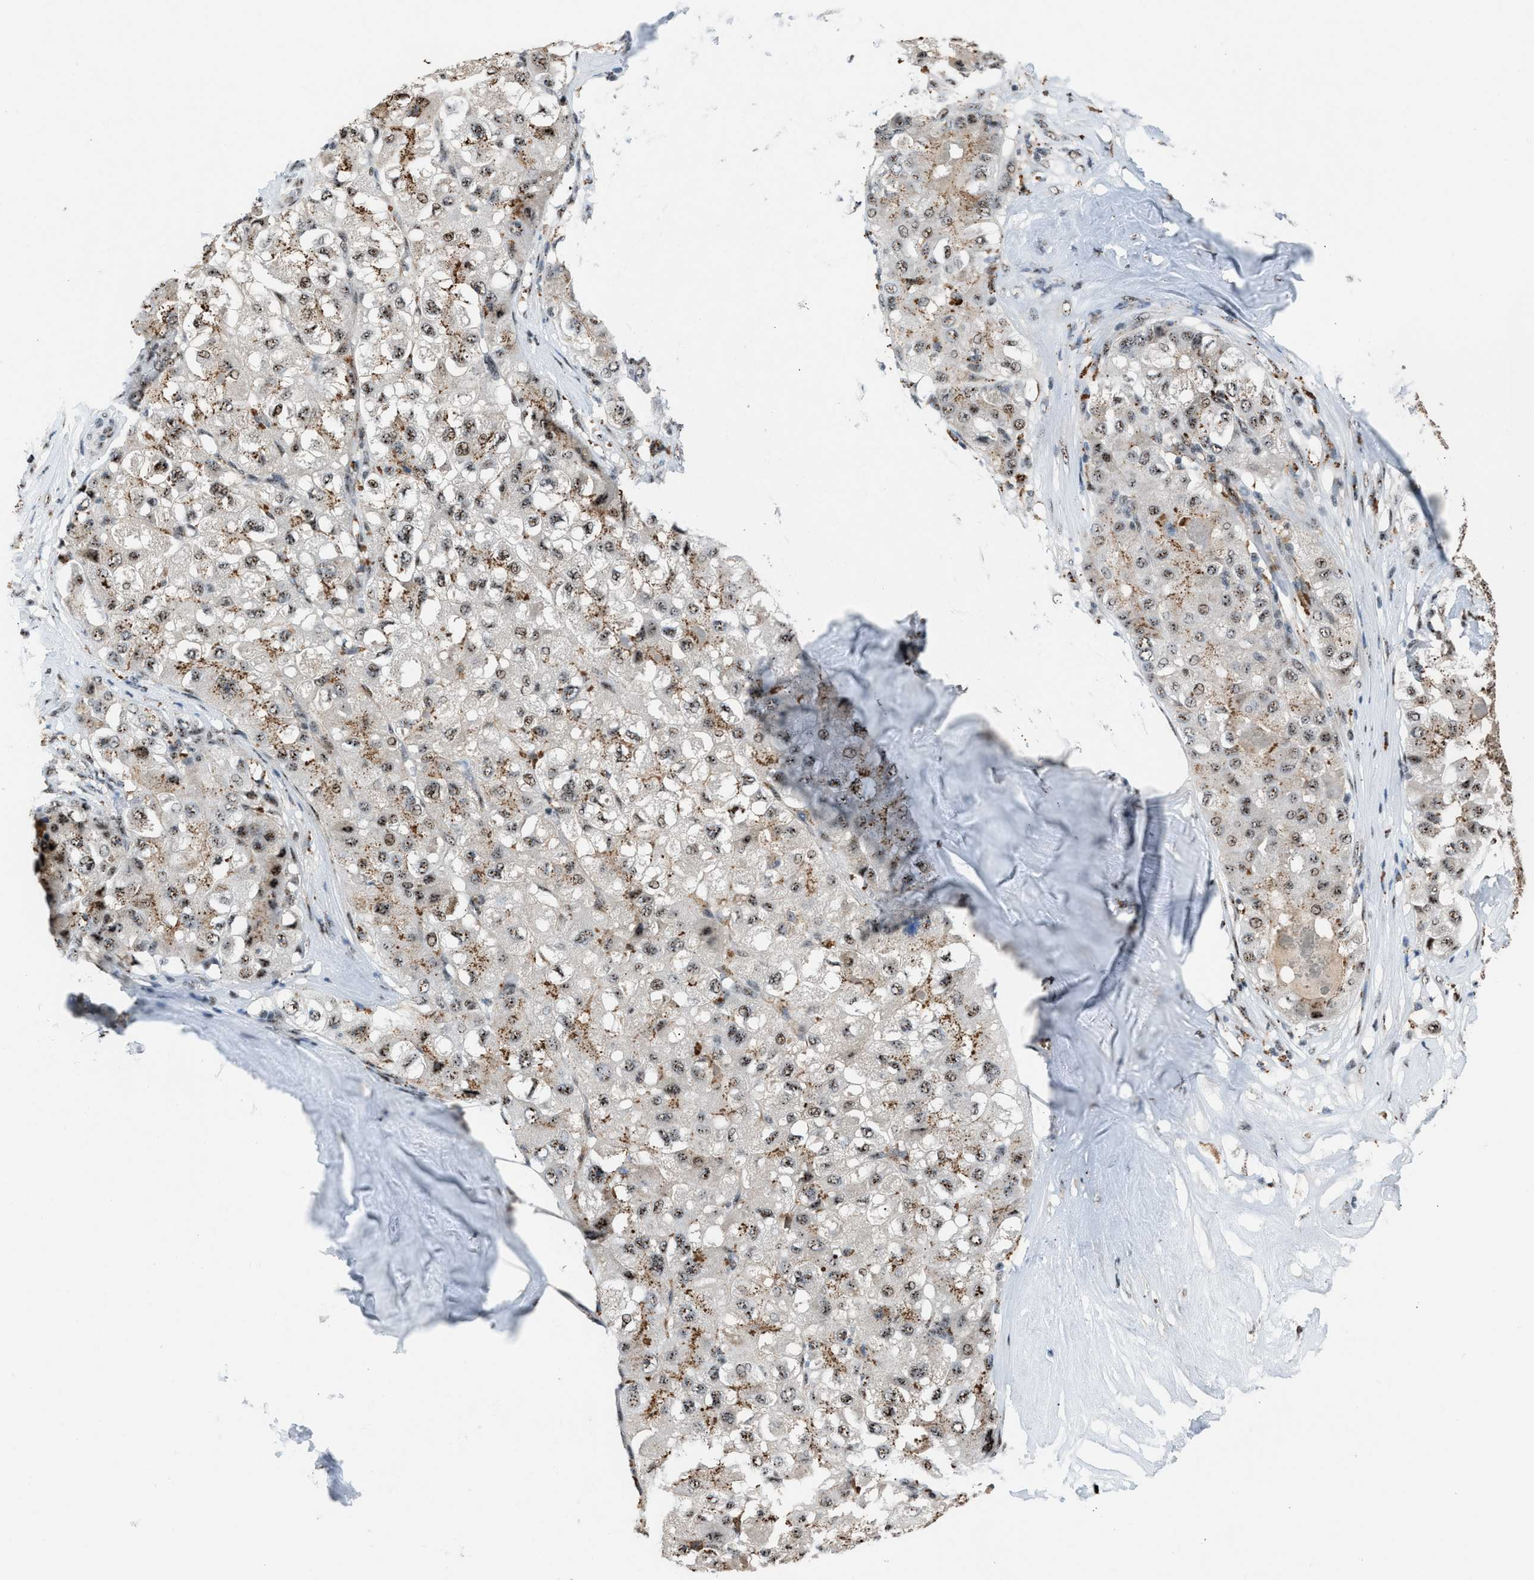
{"staining": {"intensity": "moderate", "quantity": ">75%", "location": "cytoplasmic/membranous,nuclear"}, "tissue": "liver cancer", "cell_type": "Tumor cells", "image_type": "cancer", "snomed": [{"axis": "morphology", "description": "Carcinoma, Hepatocellular, NOS"}, {"axis": "topography", "description": "Liver"}], "caption": "A high-resolution micrograph shows immunohistochemistry staining of liver cancer, which shows moderate cytoplasmic/membranous and nuclear staining in approximately >75% of tumor cells.", "gene": "CENPP", "patient": {"sex": "male", "age": 80}}